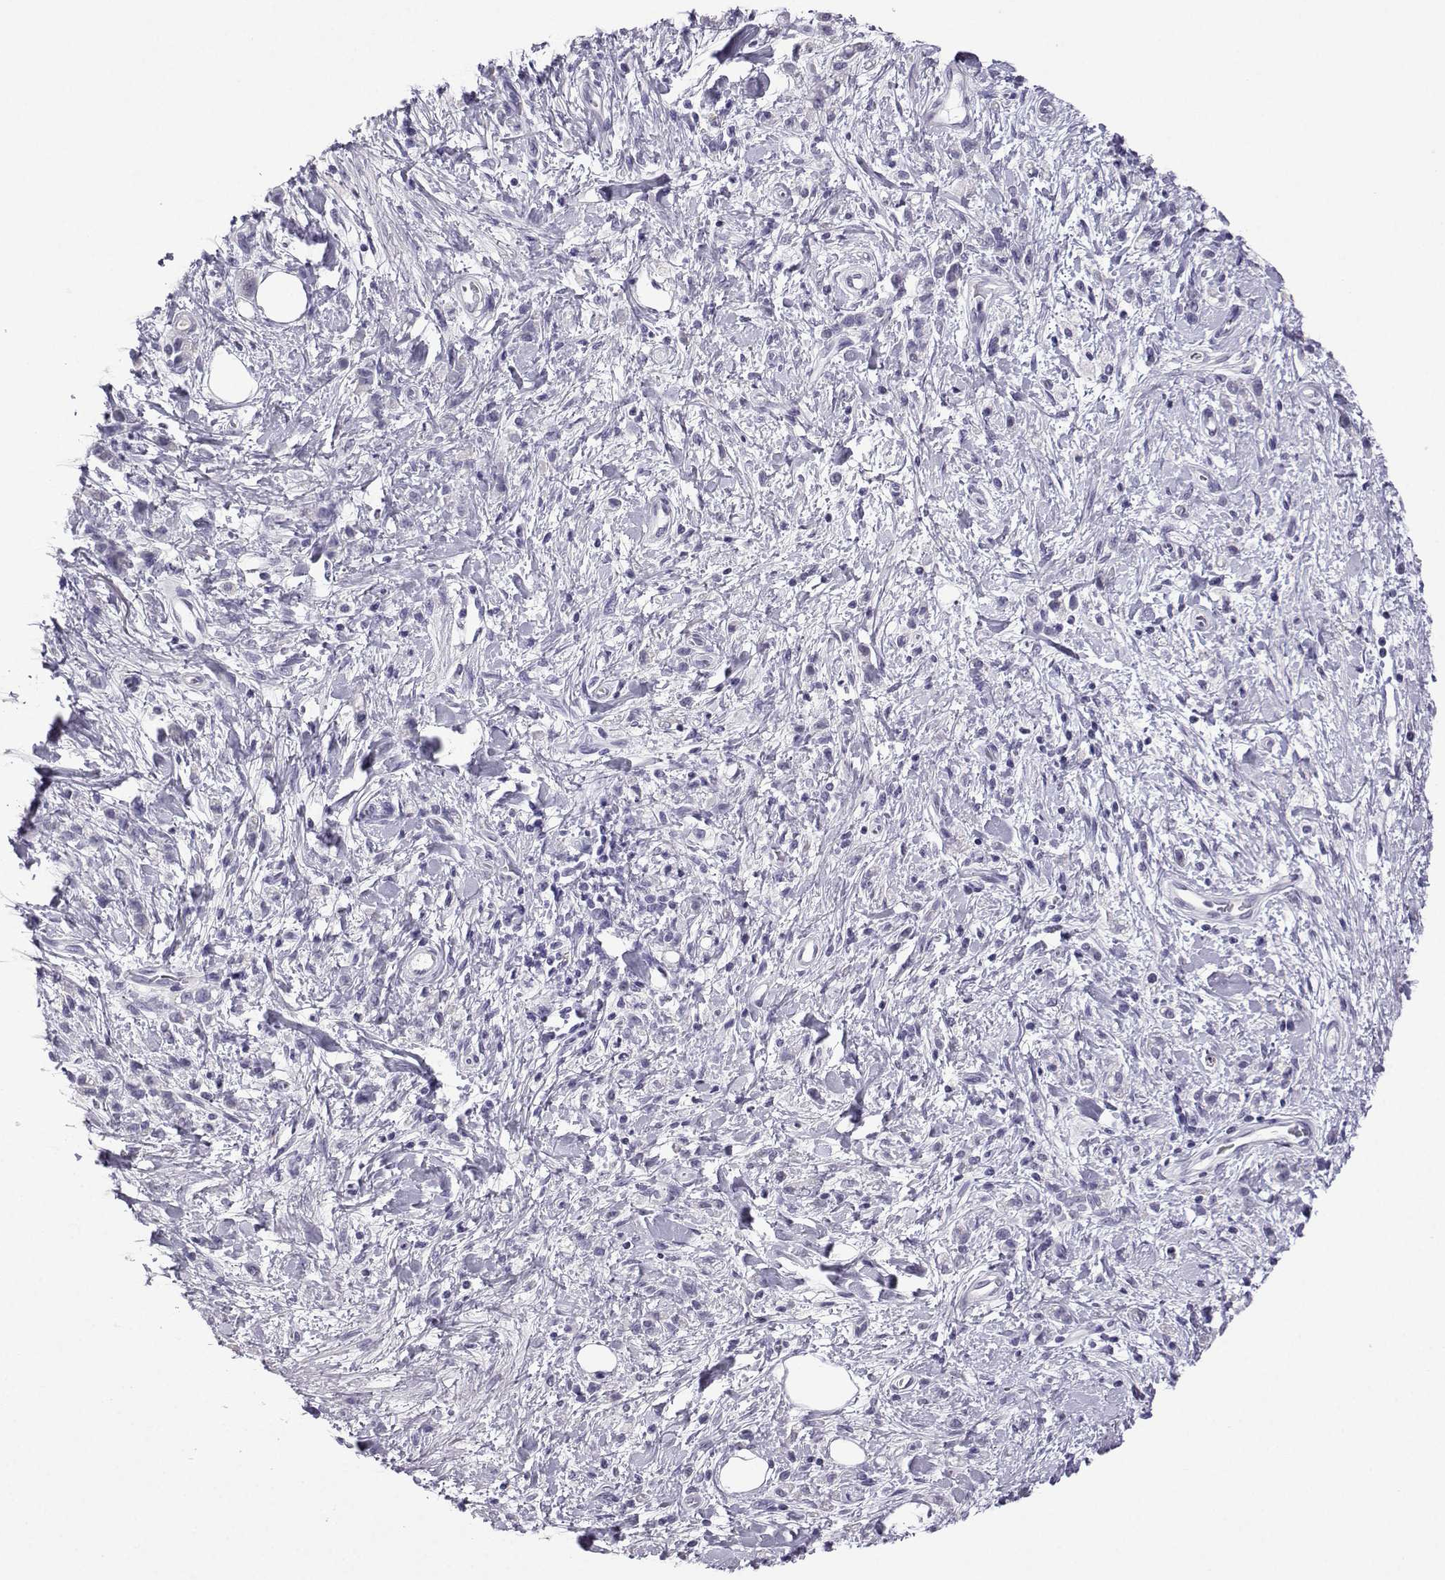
{"staining": {"intensity": "negative", "quantity": "none", "location": "none"}, "tissue": "stomach cancer", "cell_type": "Tumor cells", "image_type": "cancer", "snomed": [{"axis": "morphology", "description": "Adenocarcinoma, NOS"}, {"axis": "topography", "description": "Stomach"}], "caption": "DAB (3,3'-diaminobenzidine) immunohistochemical staining of human stomach adenocarcinoma shows no significant staining in tumor cells.", "gene": "MRGBP", "patient": {"sex": "male", "age": 77}}